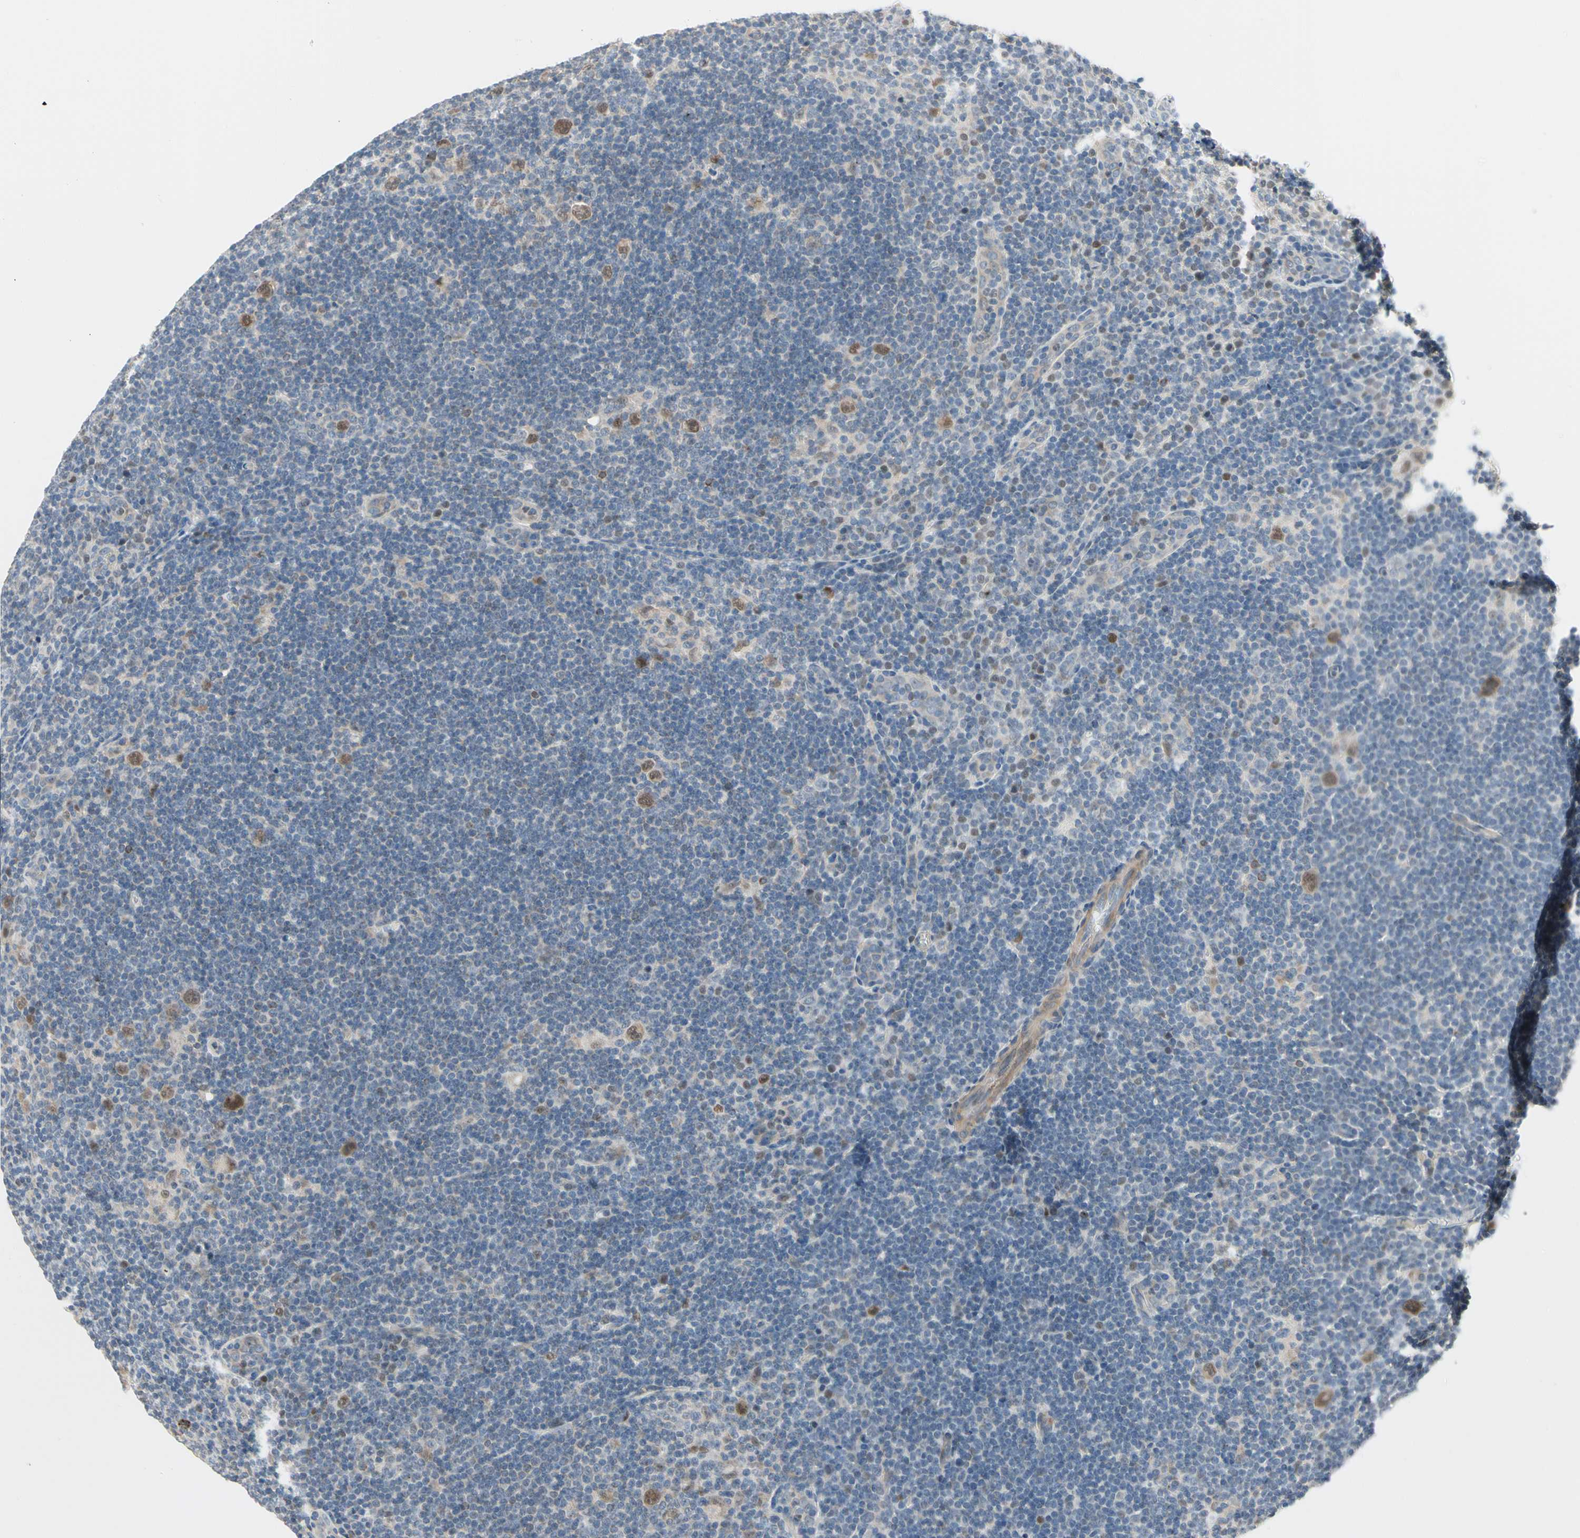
{"staining": {"intensity": "moderate", "quantity": ">75%", "location": "cytoplasmic/membranous,nuclear"}, "tissue": "lymphoma", "cell_type": "Tumor cells", "image_type": "cancer", "snomed": [{"axis": "morphology", "description": "Hodgkin's disease, NOS"}, {"axis": "topography", "description": "Lymph node"}], "caption": "Hodgkin's disease tissue exhibits moderate cytoplasmic/membranous and nuclear positivity in about >75% of tumor cells, visualized by immunohistochemistry. (brown staining indicates protein expression, while blue staining denotes nuclei).", "gene": "MARK1", "patient": {"sex": "female", "age": 57}}